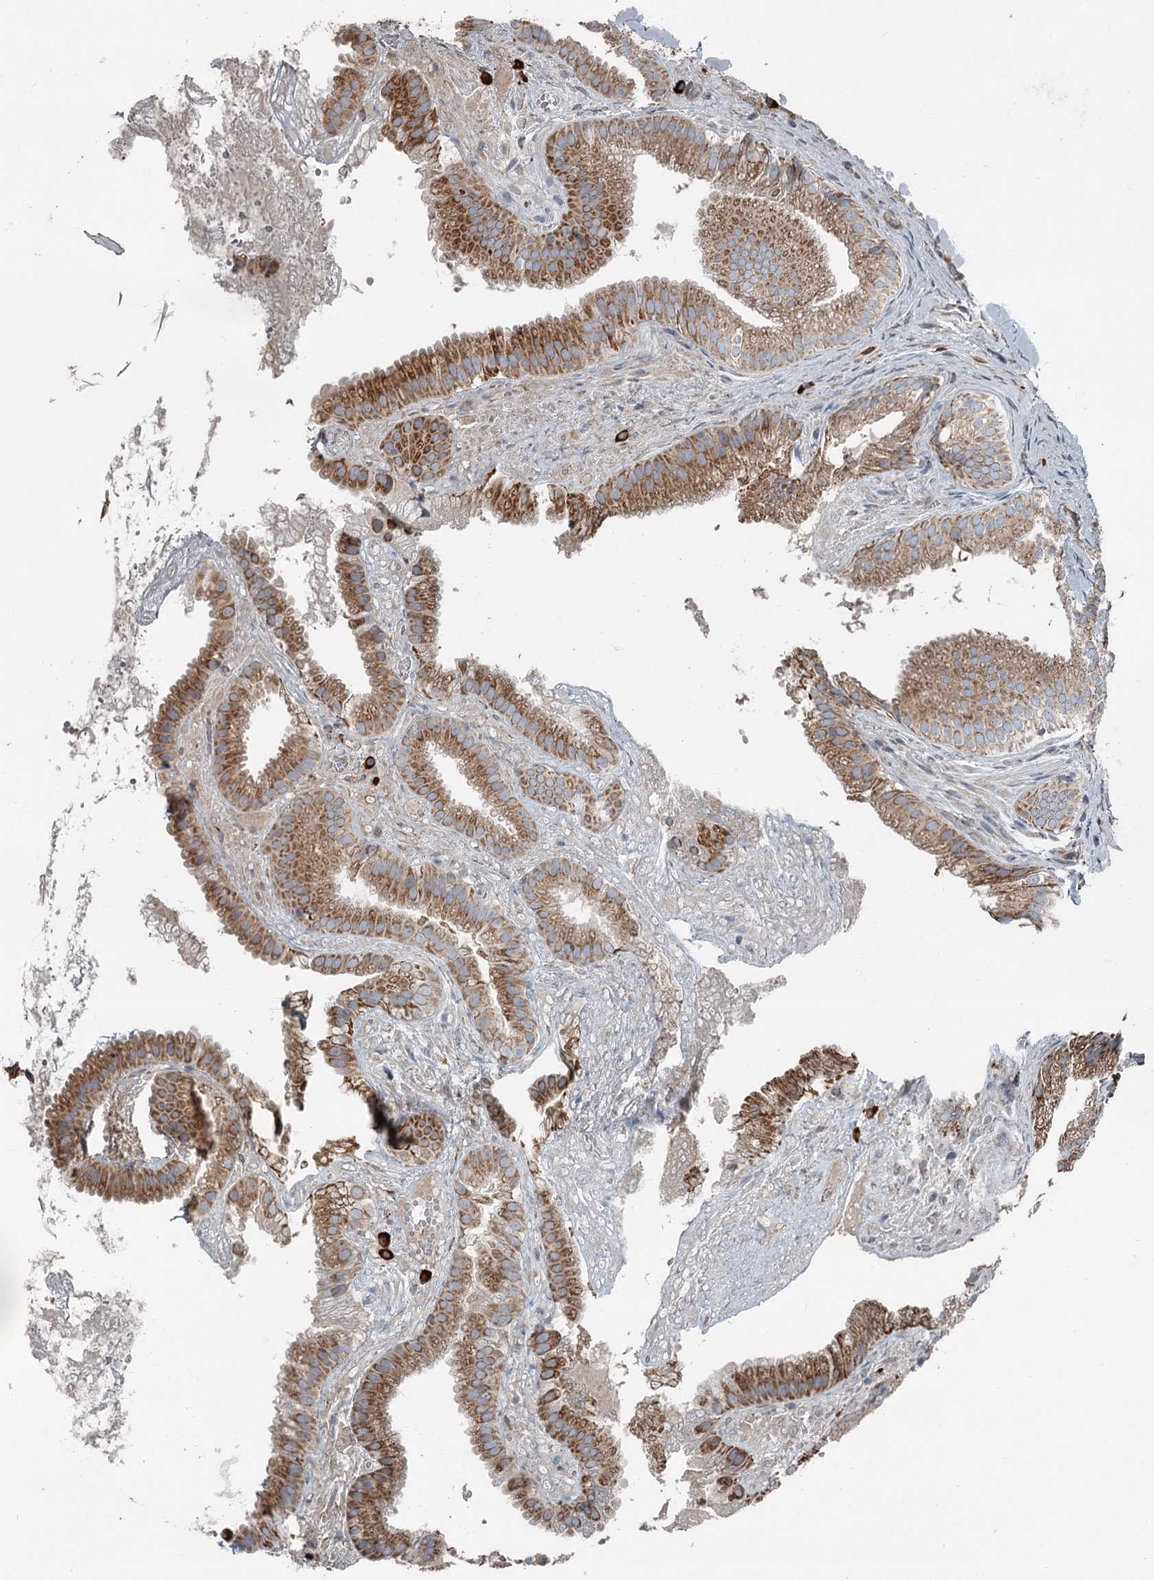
{"staining": {"intensity": "moderate", "quantity": ">75%", "location": "cytoplasmic/membranous"}, "tissue": "gallbladder", "cell_type": "Glandular cells", "image_type": "normal", "snomed": [{"axis": "morphology", "description": "Normal tissue, NOS"}, {"axis": "topography", "description": "Gallbladder"}], "caption": "Protein staining displays moderate cytoplasmic/membranous positivity in about >75% of glandular cells in benign gallbladder. (IHC, brightfield microscopy, high magnification).", "gene": "RASSF8", "patient": {"sex": "female", "age": 30}}